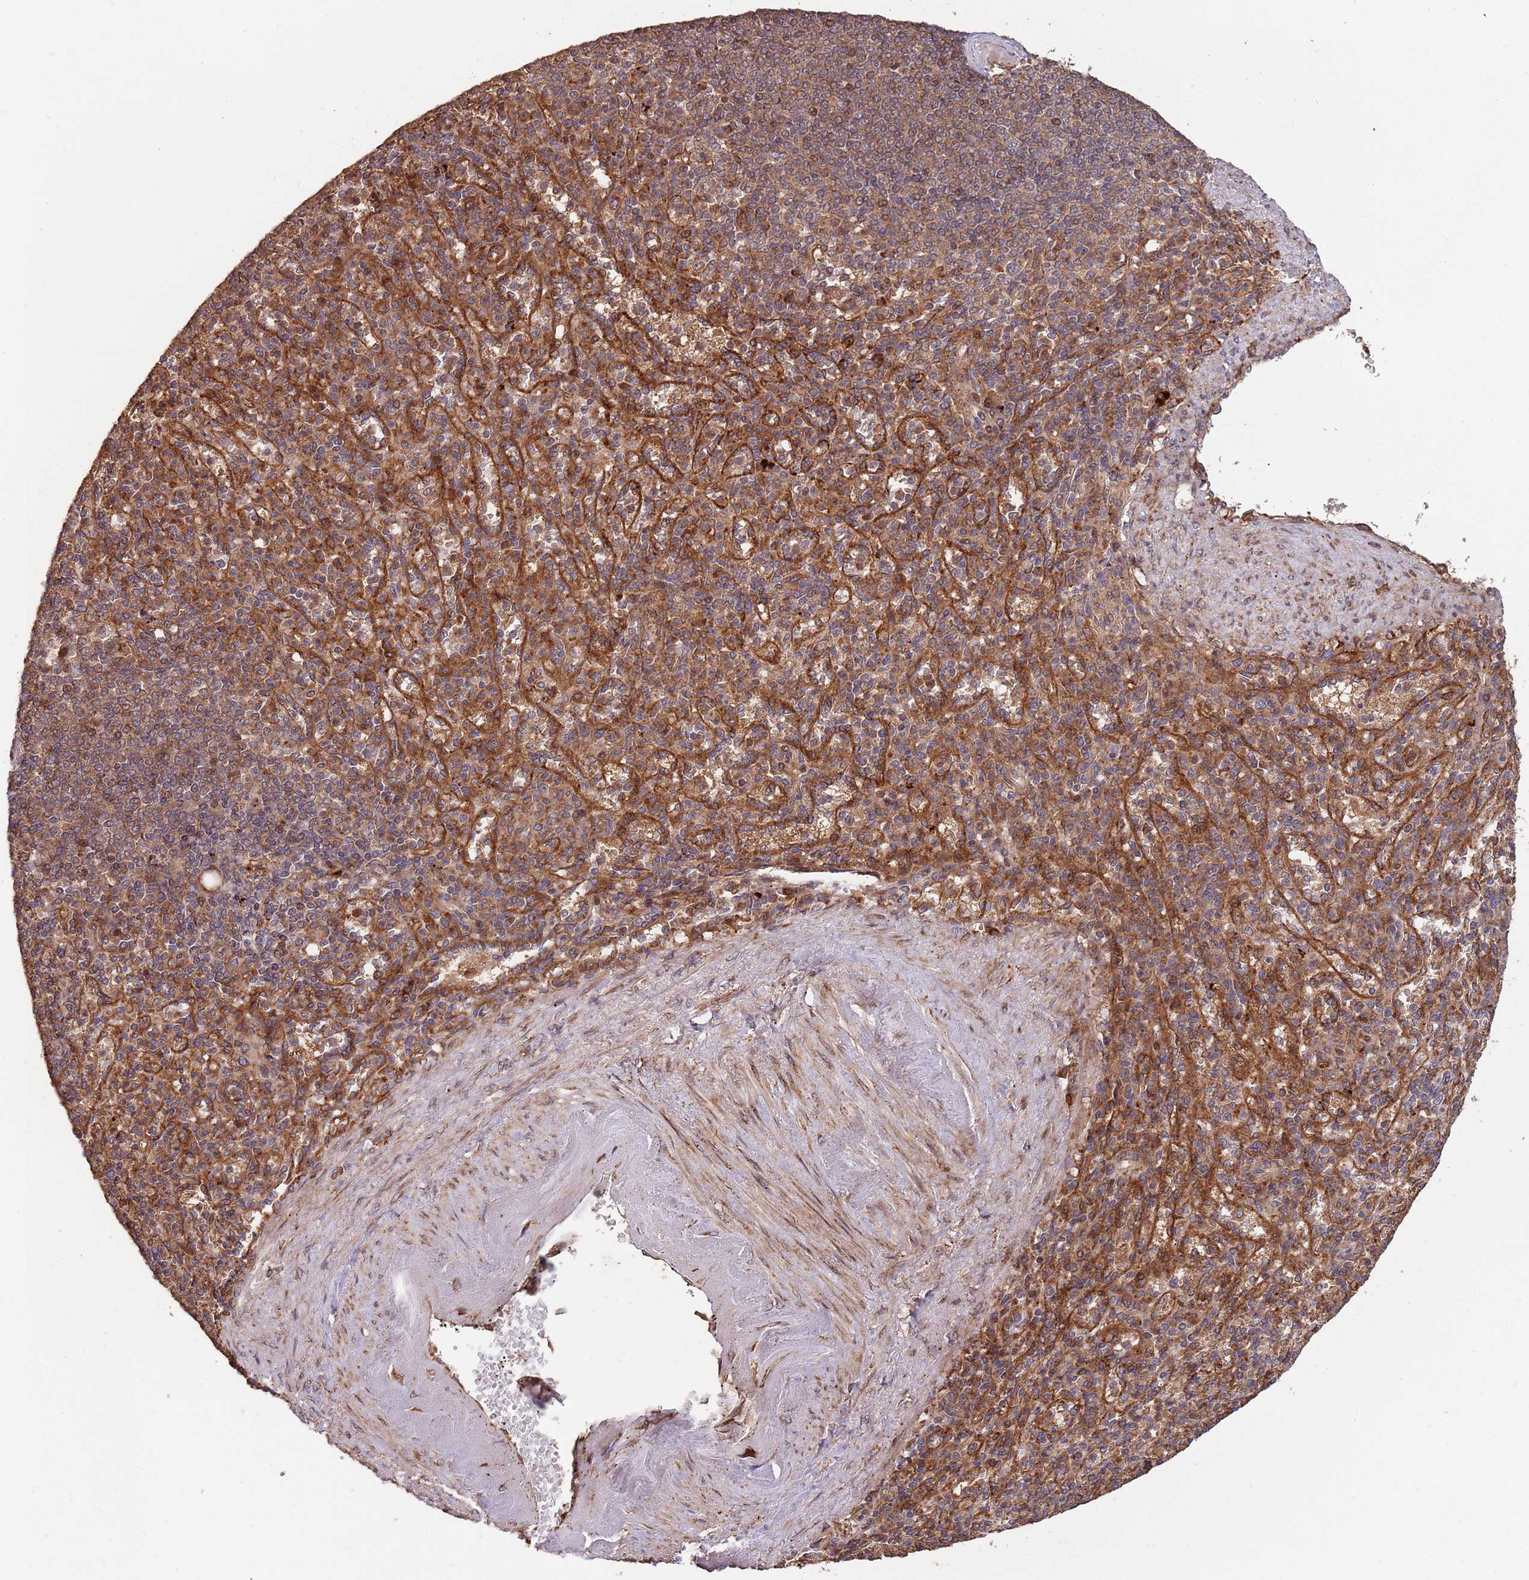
{"staining": {"intensity": "strong", "quantity": "25%-75%", "location": "cytoplasmic/membranous"}, "tissue": "spleen", "cell_type": "Cells in red pulp", "image_type": "normal", "snomed": [{"axis": "morphology", "description": "Normal tissue, NOS"}, {"axis": "topography", "description": "Spleen"}], "caption": "A high-resolution micrograph shows immunohistochemistry (IHC) staining of unremarkable spleen, which exhibits strong cytoplasmic/membranous positivity in approximately 25%-75% of cells in red pulp.", "gene": "ZNF428", "patient": {"sex": "female", "age": 74}}